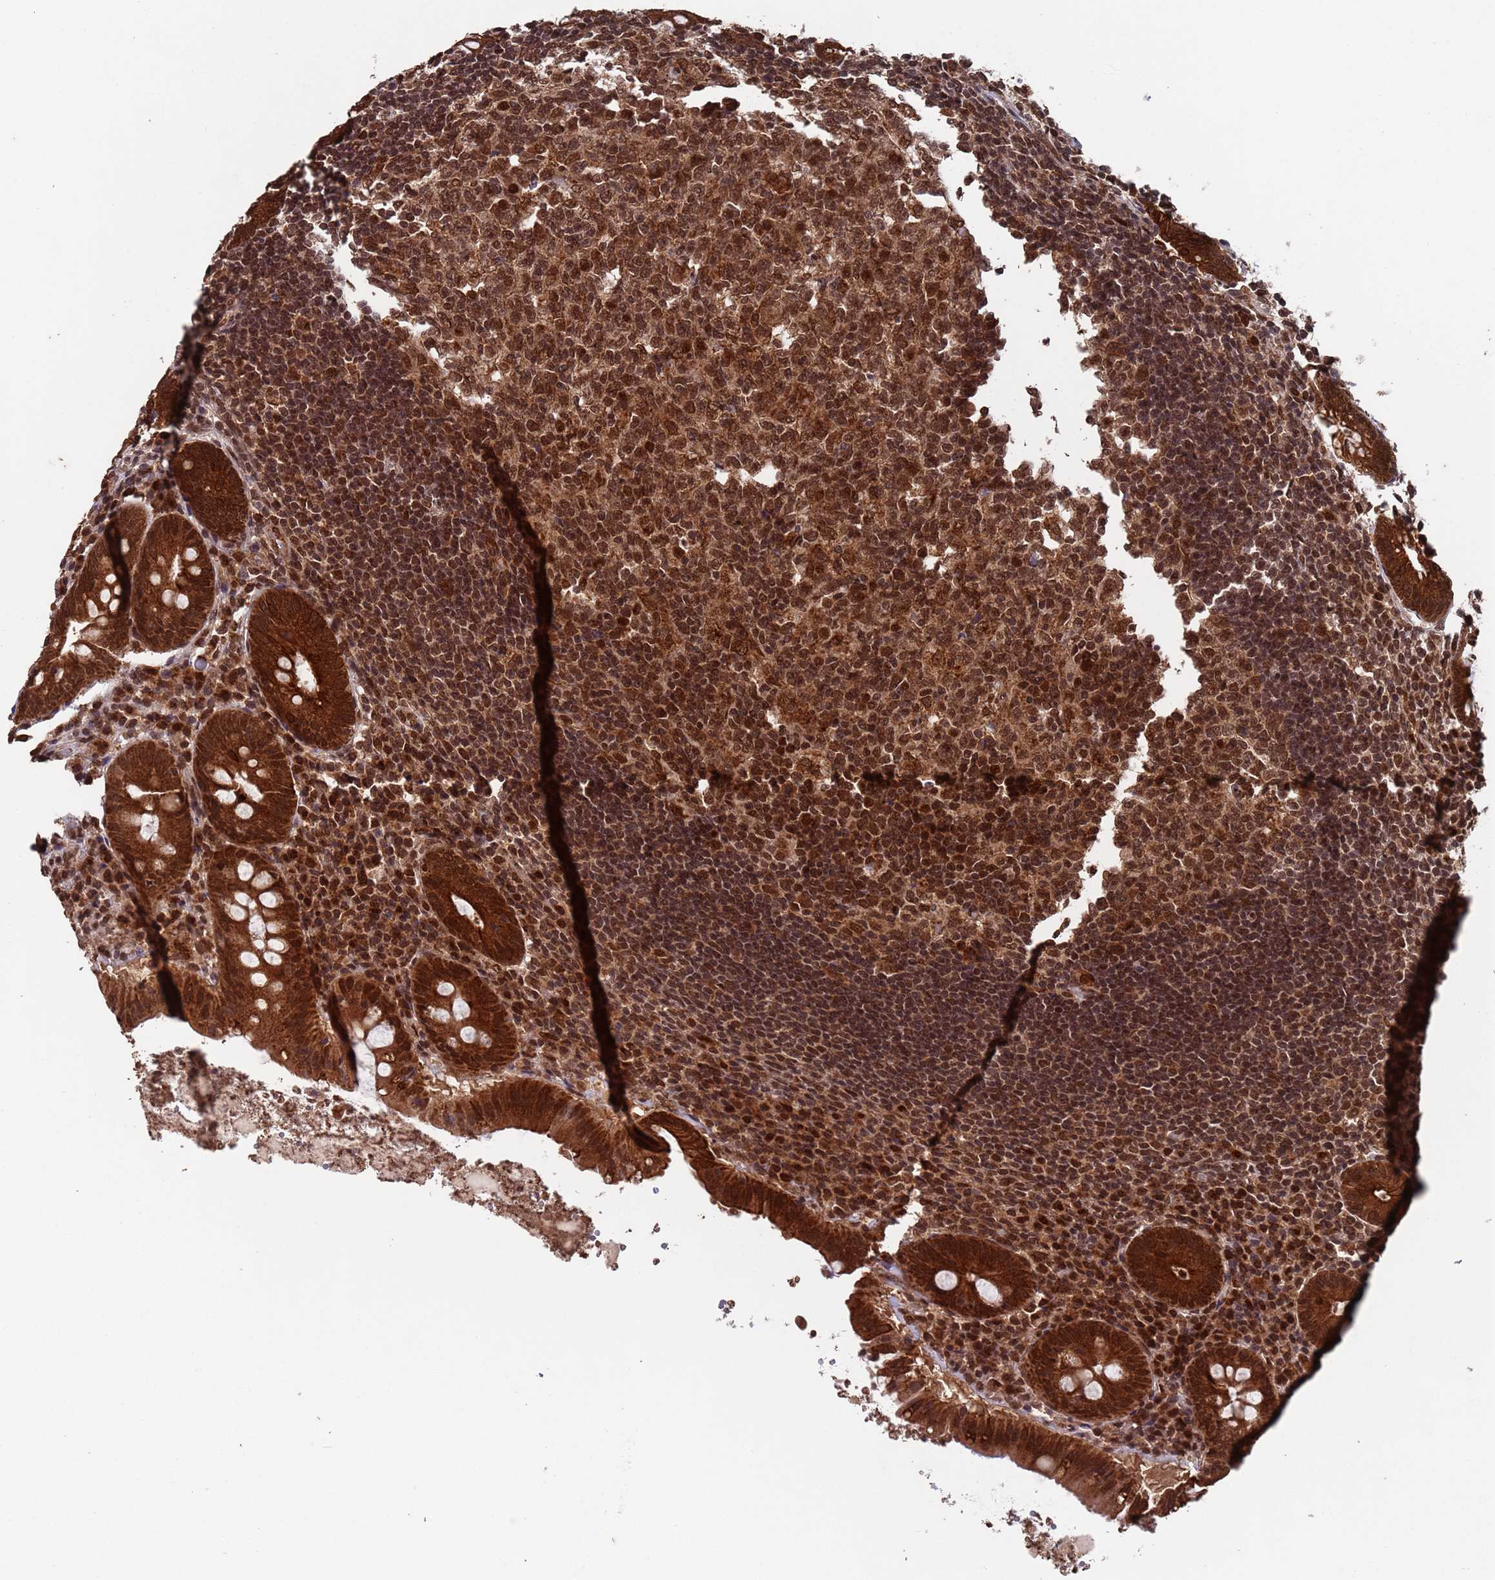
{"staining": {"intensity": "strong", "quantity": ">75%", "location": "cytoplasmic/membranous,nuclear"}, "tissue": "appendix", "cell_type": "Glandular cells", "image_type": "normal", "snomed": [{"axis": "morphology", "description": "Normal tissue, NOS"}, {"axis": "topography", "description": "Appendix"}], "caption": "Glandular cells reveal strong cytoplasmic/membranous,nuclear positivity in approximately >75% of cells in normal appendix. (DAB IHC, brown staining for protein, blue staining for nuclei).", "gene": "FUBP3", "patient": {"sex": "female", "age": 54}}